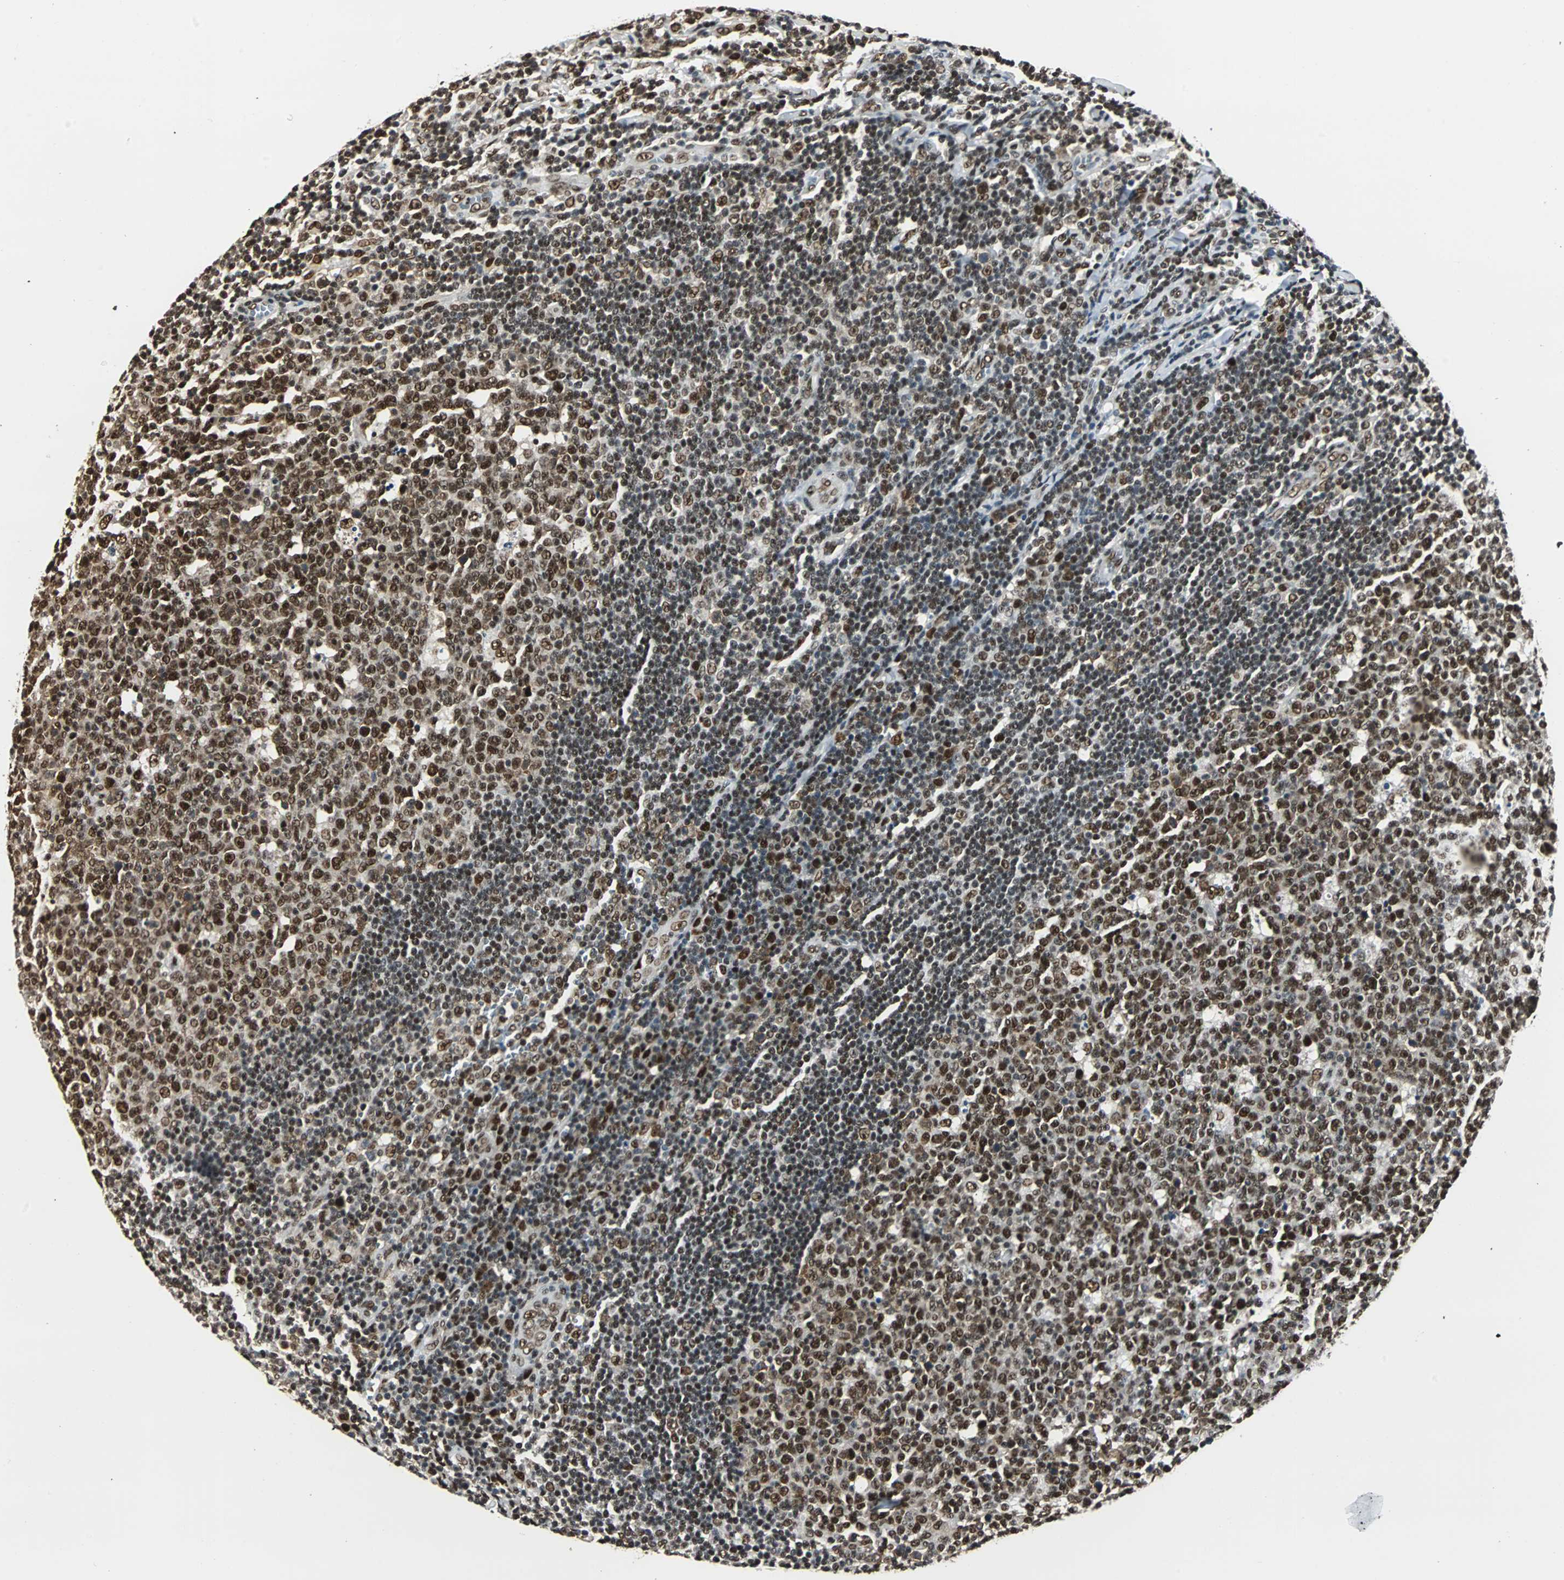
{"staining": {"intensity": "strong", "quantity": ">75%", "location": "nuclear"}, "tissue": "lymph node", "cell_type": "Germinal center cells", "image_type": "normal", "snomed": [{"axis": "morphology", "description": "Normal tissue, NOS"}, {"axis": "topography", "description": "Lymph node"}, {"axis": "topography", "description": "Salivary gland"}], "caption": "Protein staining of unremarkable lymph node demonstrates strong nuclear expression in about >75% of germinal center cells.", "gene": "XRCC4", "patient": {"sex": "male", "age": 8}}